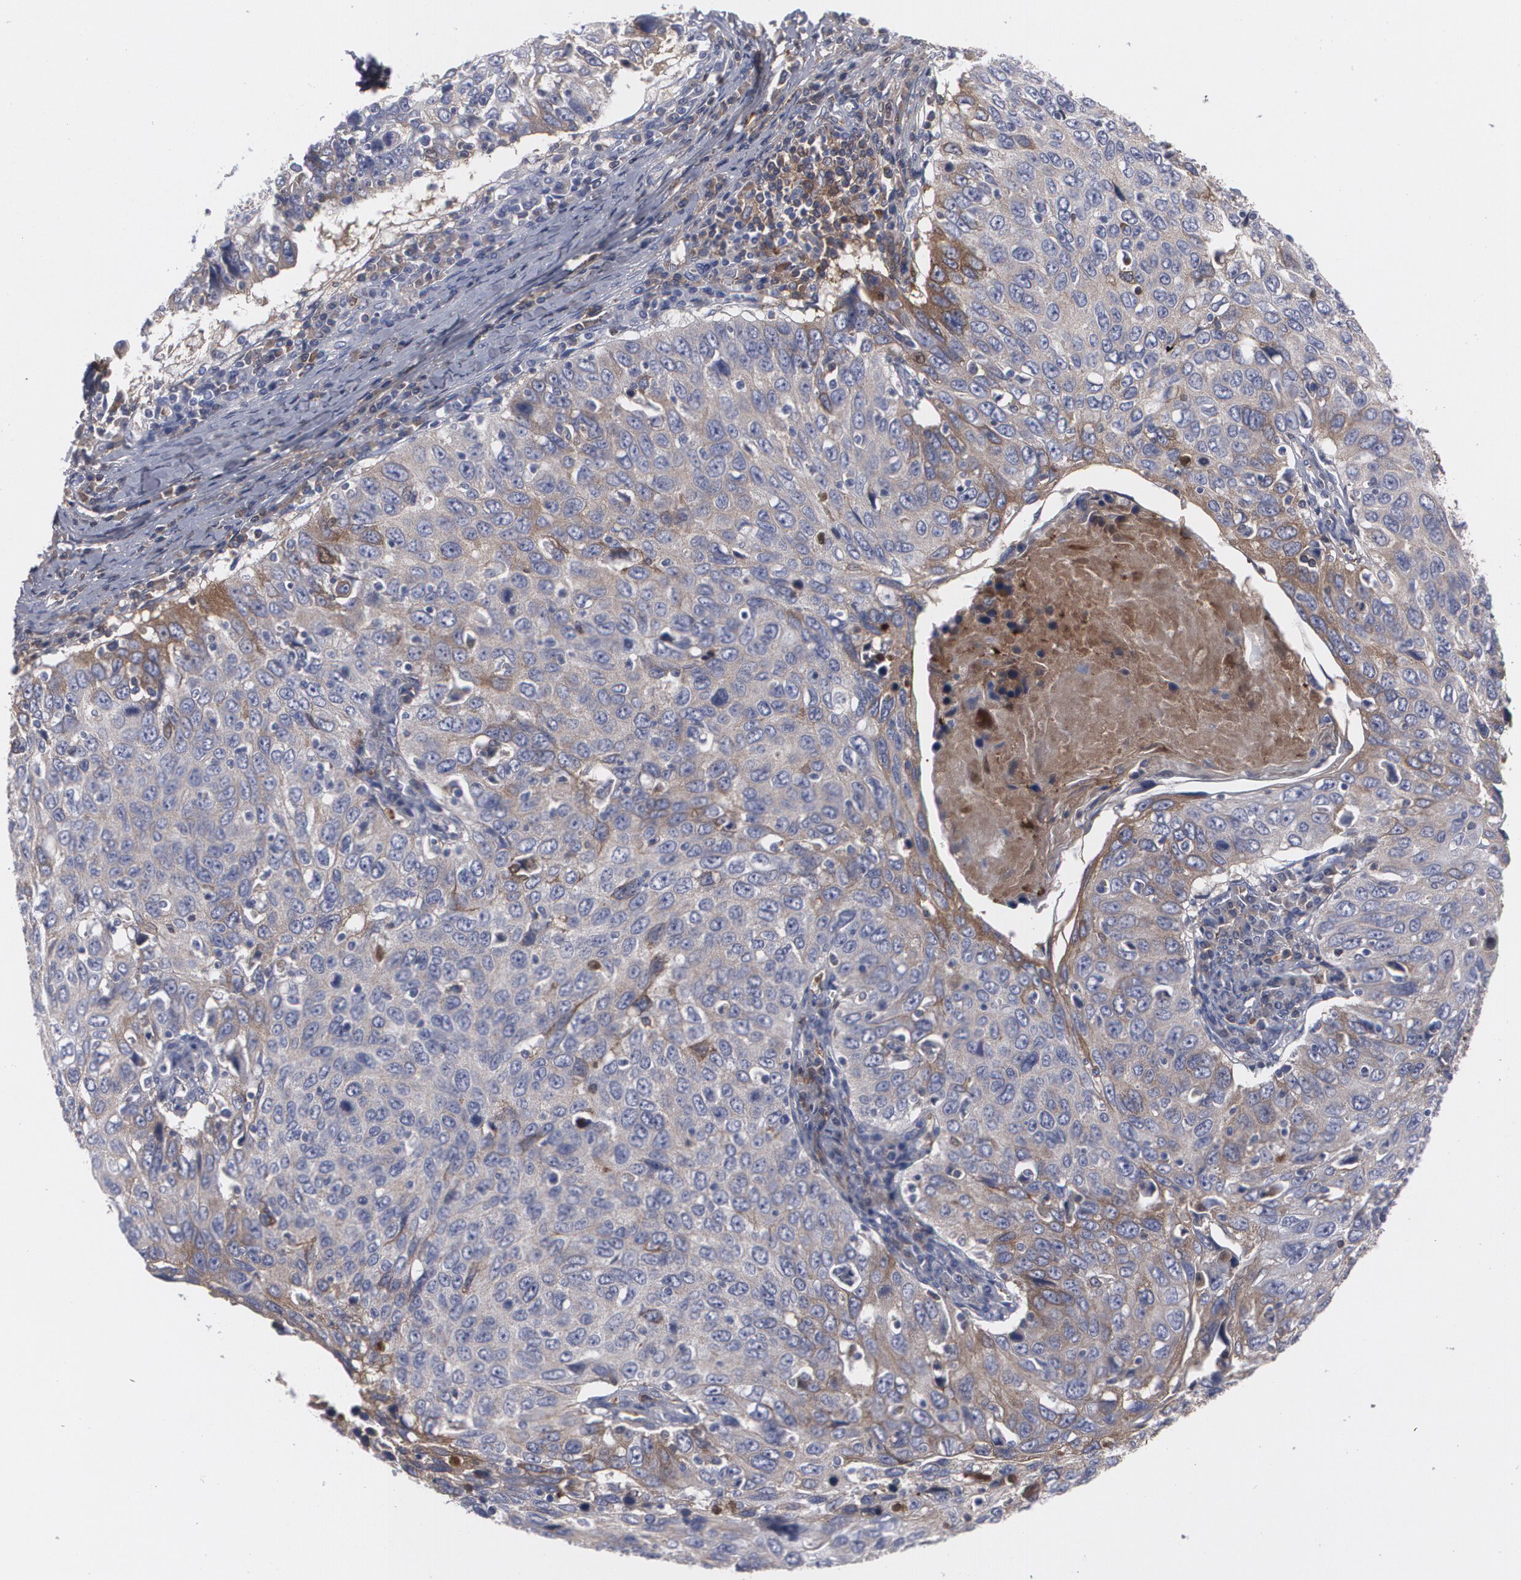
{"staining": {"intensity": "negative", "quantity": "none", "location": "none"}, "tissue": "cervical cancer", "cell_type": "Tumor cells", "image_type": "cancer", "snomed": [{"axis": "morphology", "description": "Squamous cell carcinoma, NOS"}, {"axis": "topography", "description": "Cervix"}], "caption": "Micrograph shows no significant protein positivity in tumor cells of cervical squamous cell carcinoma.", "gene": "LRG1", "patient": {"sex": "female", "age": 41}}